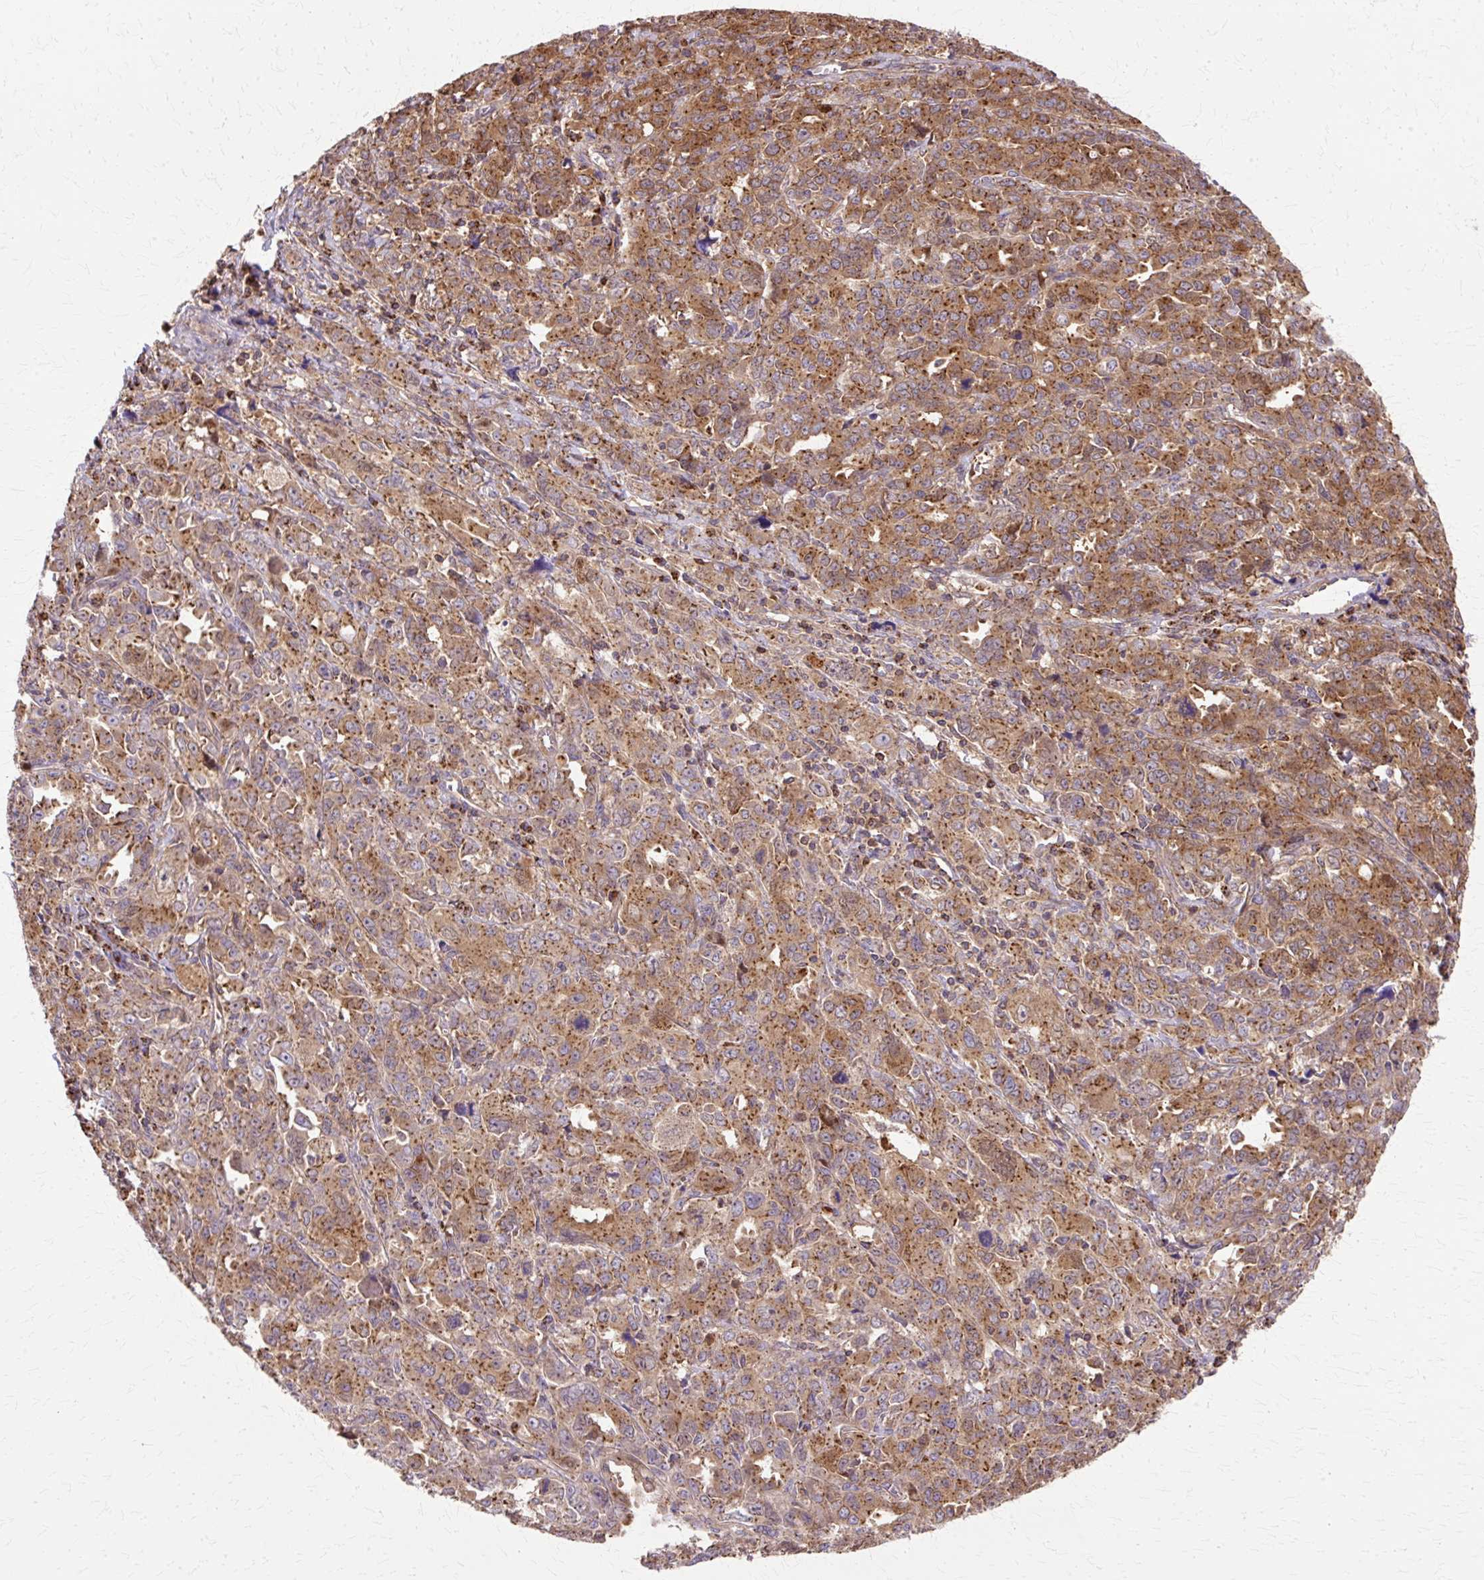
{"staining": {"intensity": "moderate", "quantity": ">75%", "location": "cytoplasmic/membranous,nuclear"}, "tissue": "ovarian cancer", "cell_type": "Tumor cells", "image_type": "cancer", "snomed": [{"axis": "morphology", "description": "Adenocarcinoma, NOS"}, {"axis": "morphology", "description": "Carcinoma, endometroid"}, {"axis": "topography", "description": "Ovary"}], "caption": "Immunohistochemical staining of human ovarian endometroid carcinoma reveals medium levels of moderate cytoplasmic/membranous and nuclear protein staining in approximately >75% of tumor cells.", "gene": "COPB1", "patient": {"sex": "female", "age": 72}}